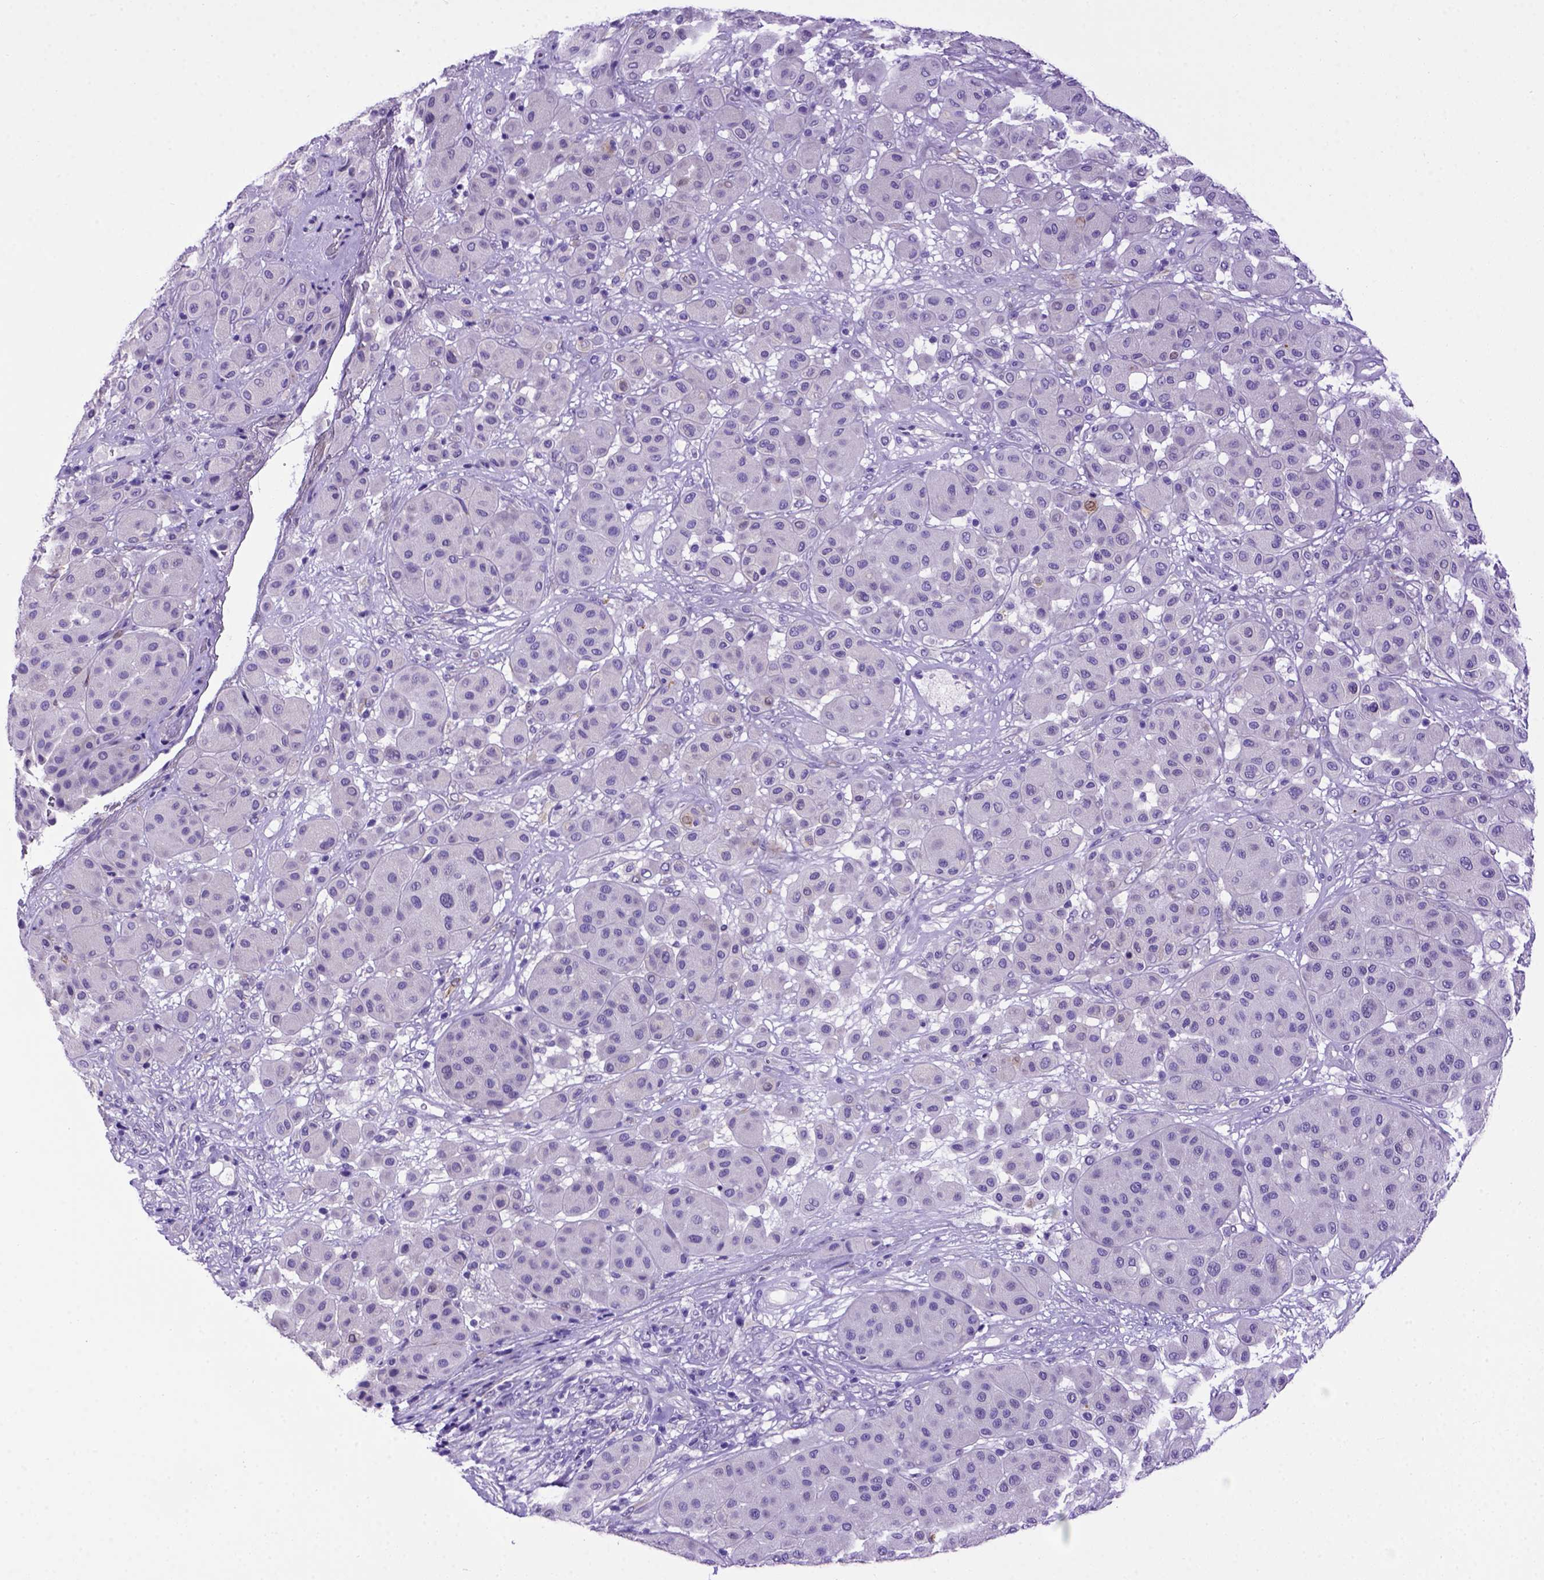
{"staining": {"intensity": "negative", "quantity": "none", "location": "none"}, "tissue": "melanoma", "cell_type": "Tumor cells", "image_type": "cancer", "snomed": [{"axis": "morphology", "description": "Malignant melanoma, Metastatic site"}, {"axis": "topography", "description": "Smooth muscle"}], "caption": "High magnification brightfield microscopy of melanoma stained with DAB (3,3'-diaminobenzidine) (brown) and counterstained with hematoxylin (blue): tumor cells show no significant positivity. The staining was performed using DAB (3,3'-diaminobenzidine) to visualize the protein expression in brown, while the nuclei were stained in blue with hematoxylin (Magnification: 20x).", "gene": "PTGES", "patient": {"sex": "male", "age": 41}}